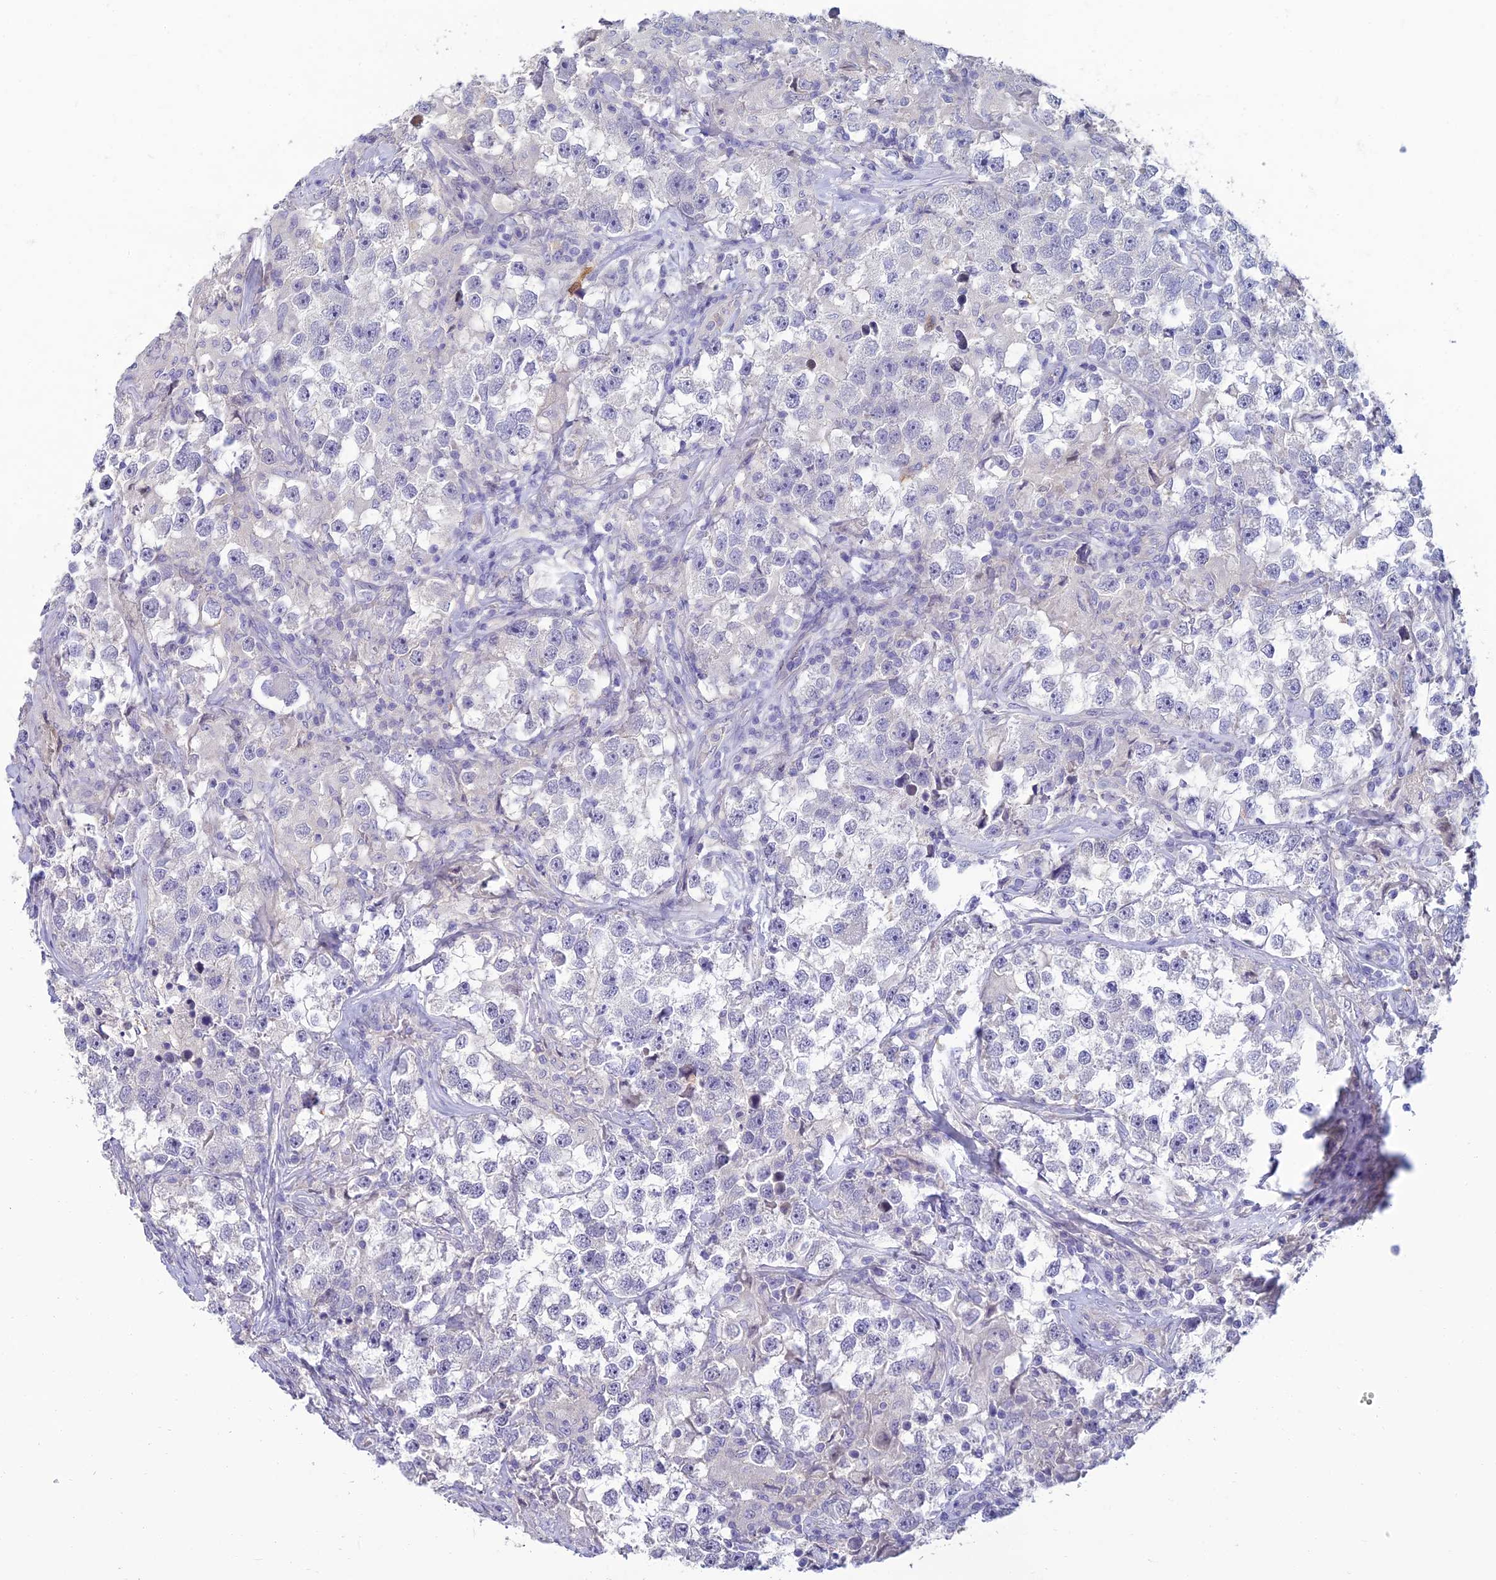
{"staining": {"intensity": "negative", "quantity": "none", "location": "none"}, "tissue": "testis cancer", "cell_type": "Tumor cells", "image_type": "cancer", "snomed": [{"axis": "morphology", "description": "Seminoma, NOS"}, {"axis": "topography", "description": "Testis"}], "caption": "The immunohistochemistry (IHC) histopathology image has no significant staining in tumor cells of testis cancer tissue.", "gene": "NEURL1", "patient": {"sex": "male", "age": 46}}